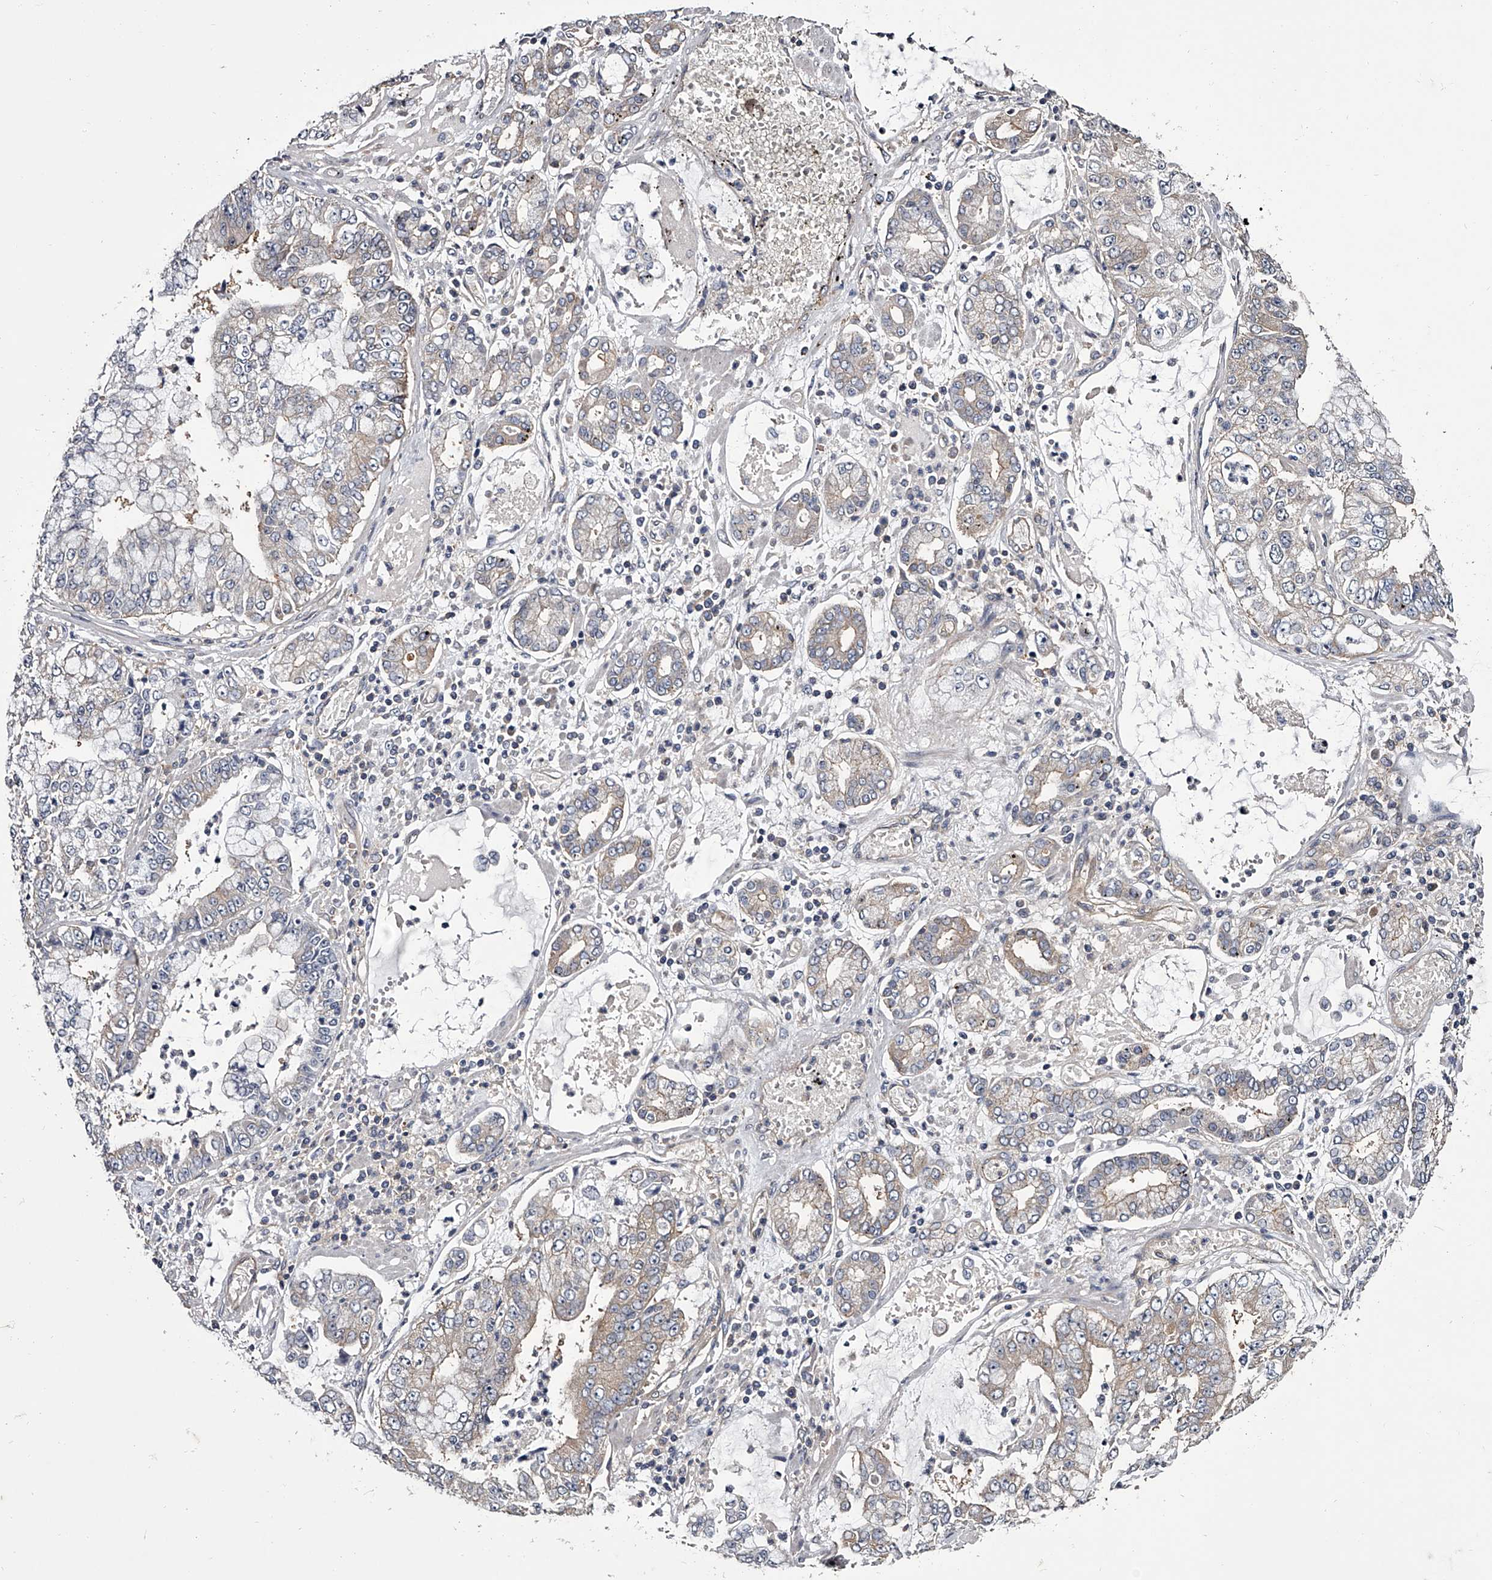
{"staining": {"intensity": "negative", "quantity": "none", "location": "none"}, "tissue": "stomach cancer", "cell_type": "Tumor cells", "image_type": "cancer", "snomed": [{"axis": "morphology", "description": "Adenocarcinoma, NOS"}, {"axis": "topography", "description": "Stomach"}], "caption": "This is a image of immunohistochemistry staining of stomach cancer, which shows no positivity in tumor cells. (Brightfield microscopy of DAB immunohistochemistry at high magnification).", "gene": "GAPVD1", "patient": {"sex": "male", "age": 76}}